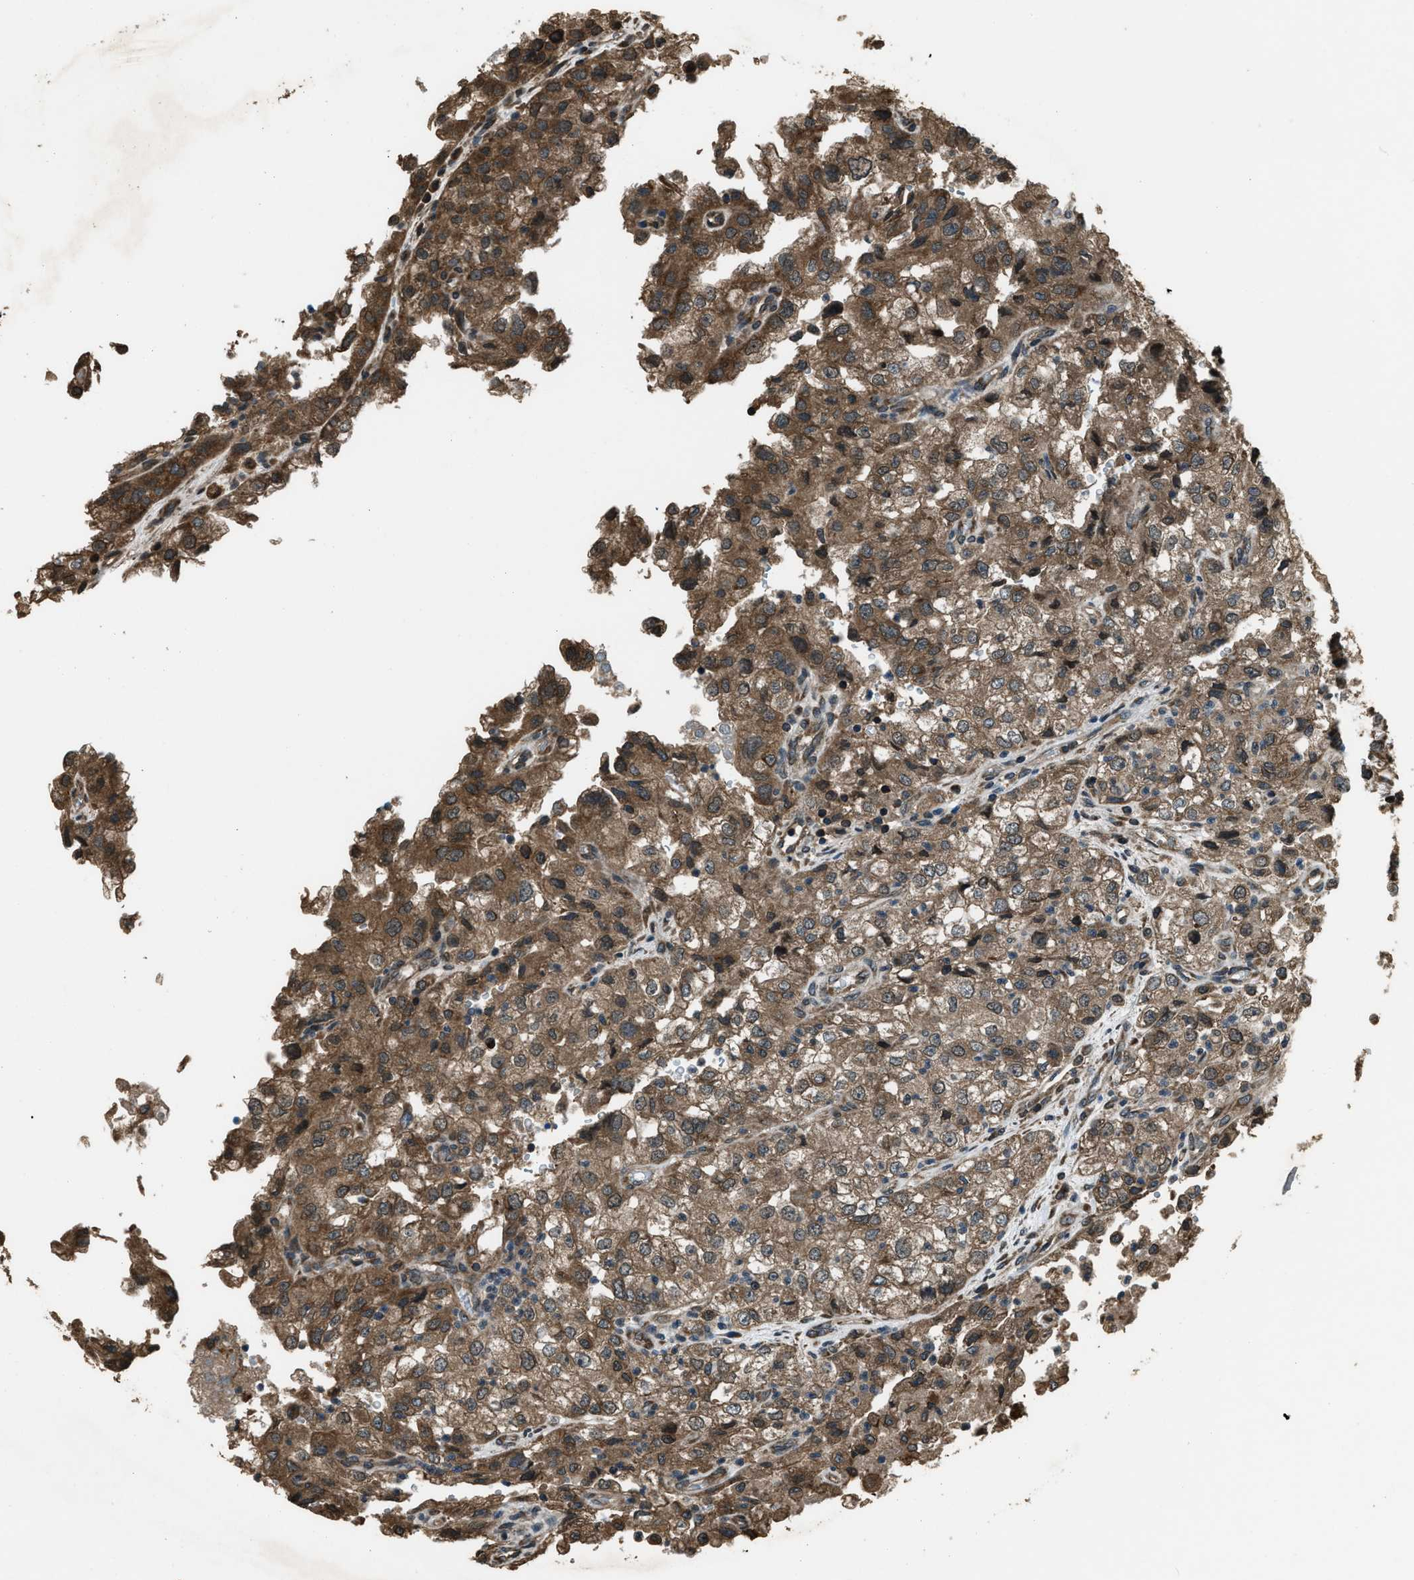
{"staining": {"intensity": "moderate", "quantity": ">75%", "location": "cytoplasmic/membranous"}, "tissue": "renal cancer", "cell_type": "Tumor cells", "image_type": "cancer", "snomed": [{"axis": "morphology", "description": "Adenocarcinoma, NOS"}, {"axis": "topography", "description": "Kidney"}], "caption": "Protein expression by immunohistochemistry shows moderate cytoplasmic/membranous positivity in approximately >75% of tumor cells in adenocarcinoma (renal).", "gene": "TRIM4", "patient": {"sex": "female", "age": 54}}